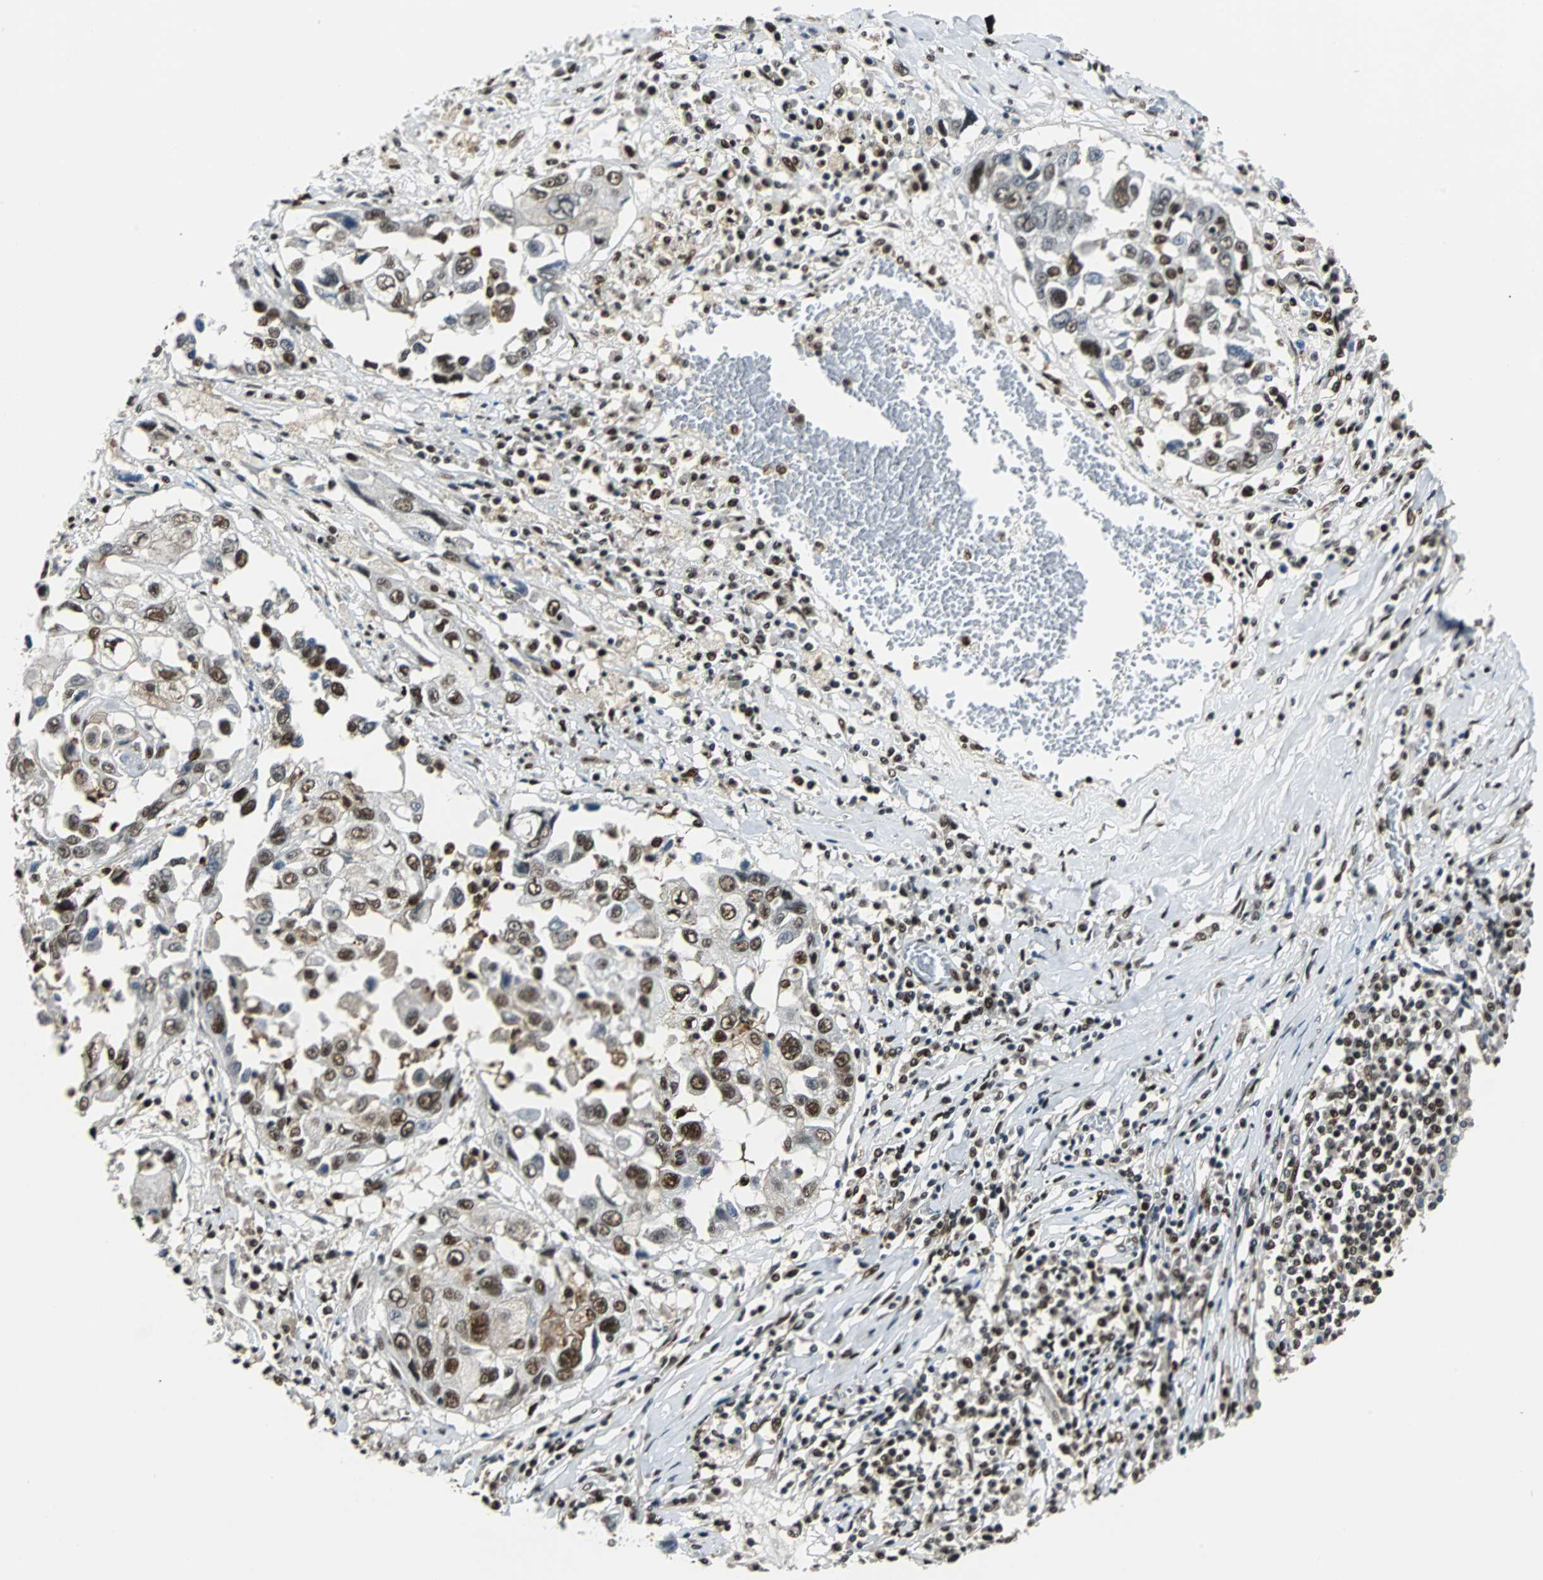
{"staining": {"intensity": "moderate", "quantity": ">75%", "location": "nuclear"}, "tissue": "lung cancer", "cell_type": "Tumor cells", "image_type": "cancer", "snomed": [{"axis": "morphology", "description": "Squamous cell carcinoma, NOS"}, {"axis": "topography", "description": "Lung"}], "caption": "An immunohistochemistry histopathology image of tumor tissue is shown. Protein staining in brown highlights moderate nuclear positivity in lung cancer (squamous cell carcinoma) within tumor cells. Nuclei are stained in blue.", "gene": "XRCC4", "patient": {"sex": "male", "age": 71}}